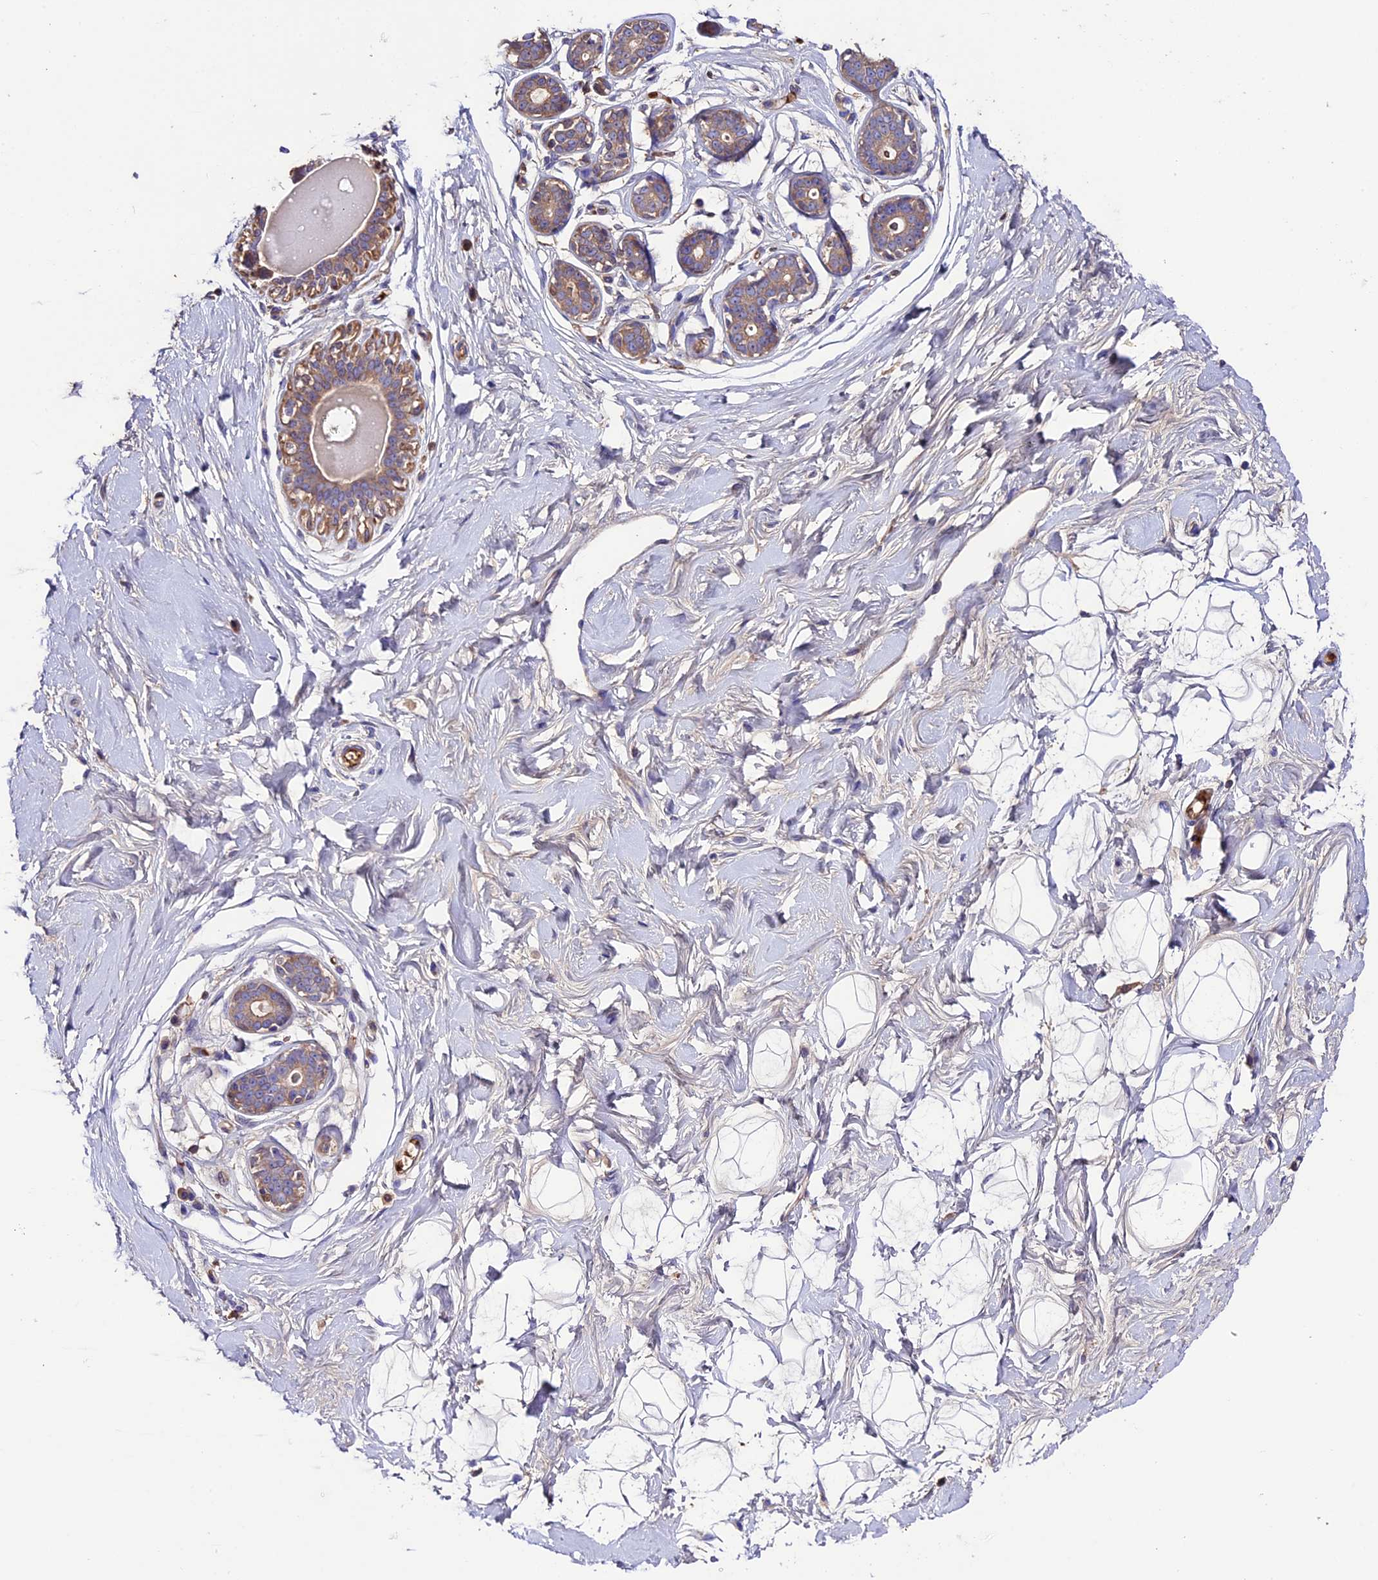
{"staining": {"intensity": "negative", "quantity": "none", "location": "none"}, "tissue": "breast", "cell_type": "Adipocytes", "image_type": "normal", "snomed": [{"axis": "morphology", "description": "Normal tissue, NOS"}, {"axis": "morphology", "description": "Adenoma, NOS"}, {"axis": "topography", "description": "Breast"}], "caption": "An image of breast stained for a protein exhibits no brown staining in adipocytes. (DAB (3,3'-diaminobenzidine) immunohistochemistry, high magnification).", "gene": "TCP11L2", "patient": {"sex": "female", "age": 23}}